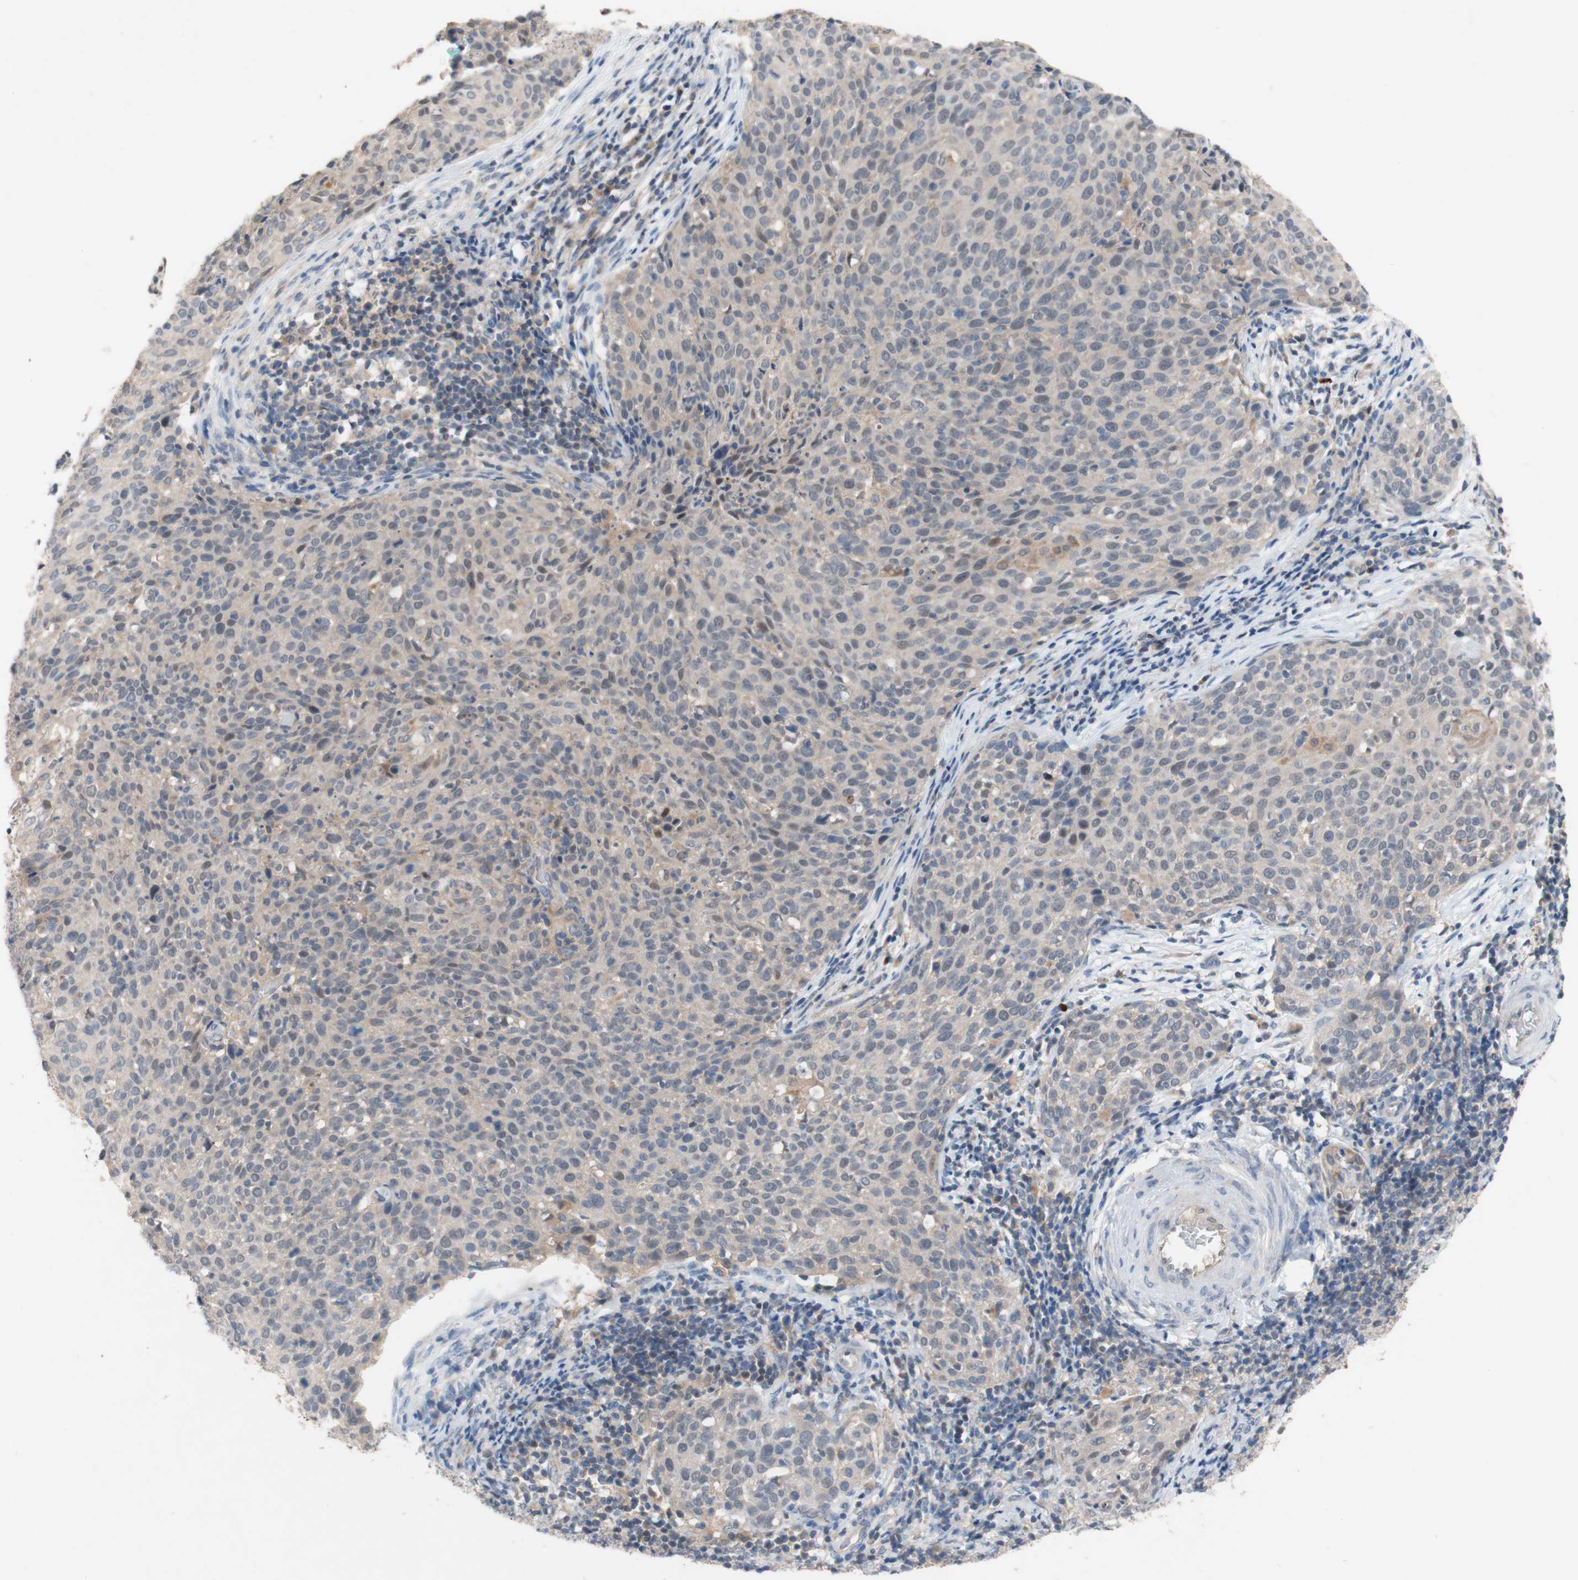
{"staining": {"intensity": "weak", "quantity": ">75%", "location": "cytoplasmic/membranous"}, "tissue": "cervical cancer", "cell_type": "Tumor cells", "image_type": "cancer", "snomed": [{"axis": "morphology", "description": "Squamous cell carcinoma, NOS"}, {"axis": "topography", "description": "Cervix"}], "caption": "The immunohistochemical stain shows weak cytoplasmic/membranous expression in tumor cells of cervical squamous cell carcinoma tissue.", "gene": "PEX2", "patient": {"sex": "female", "age": 38}}